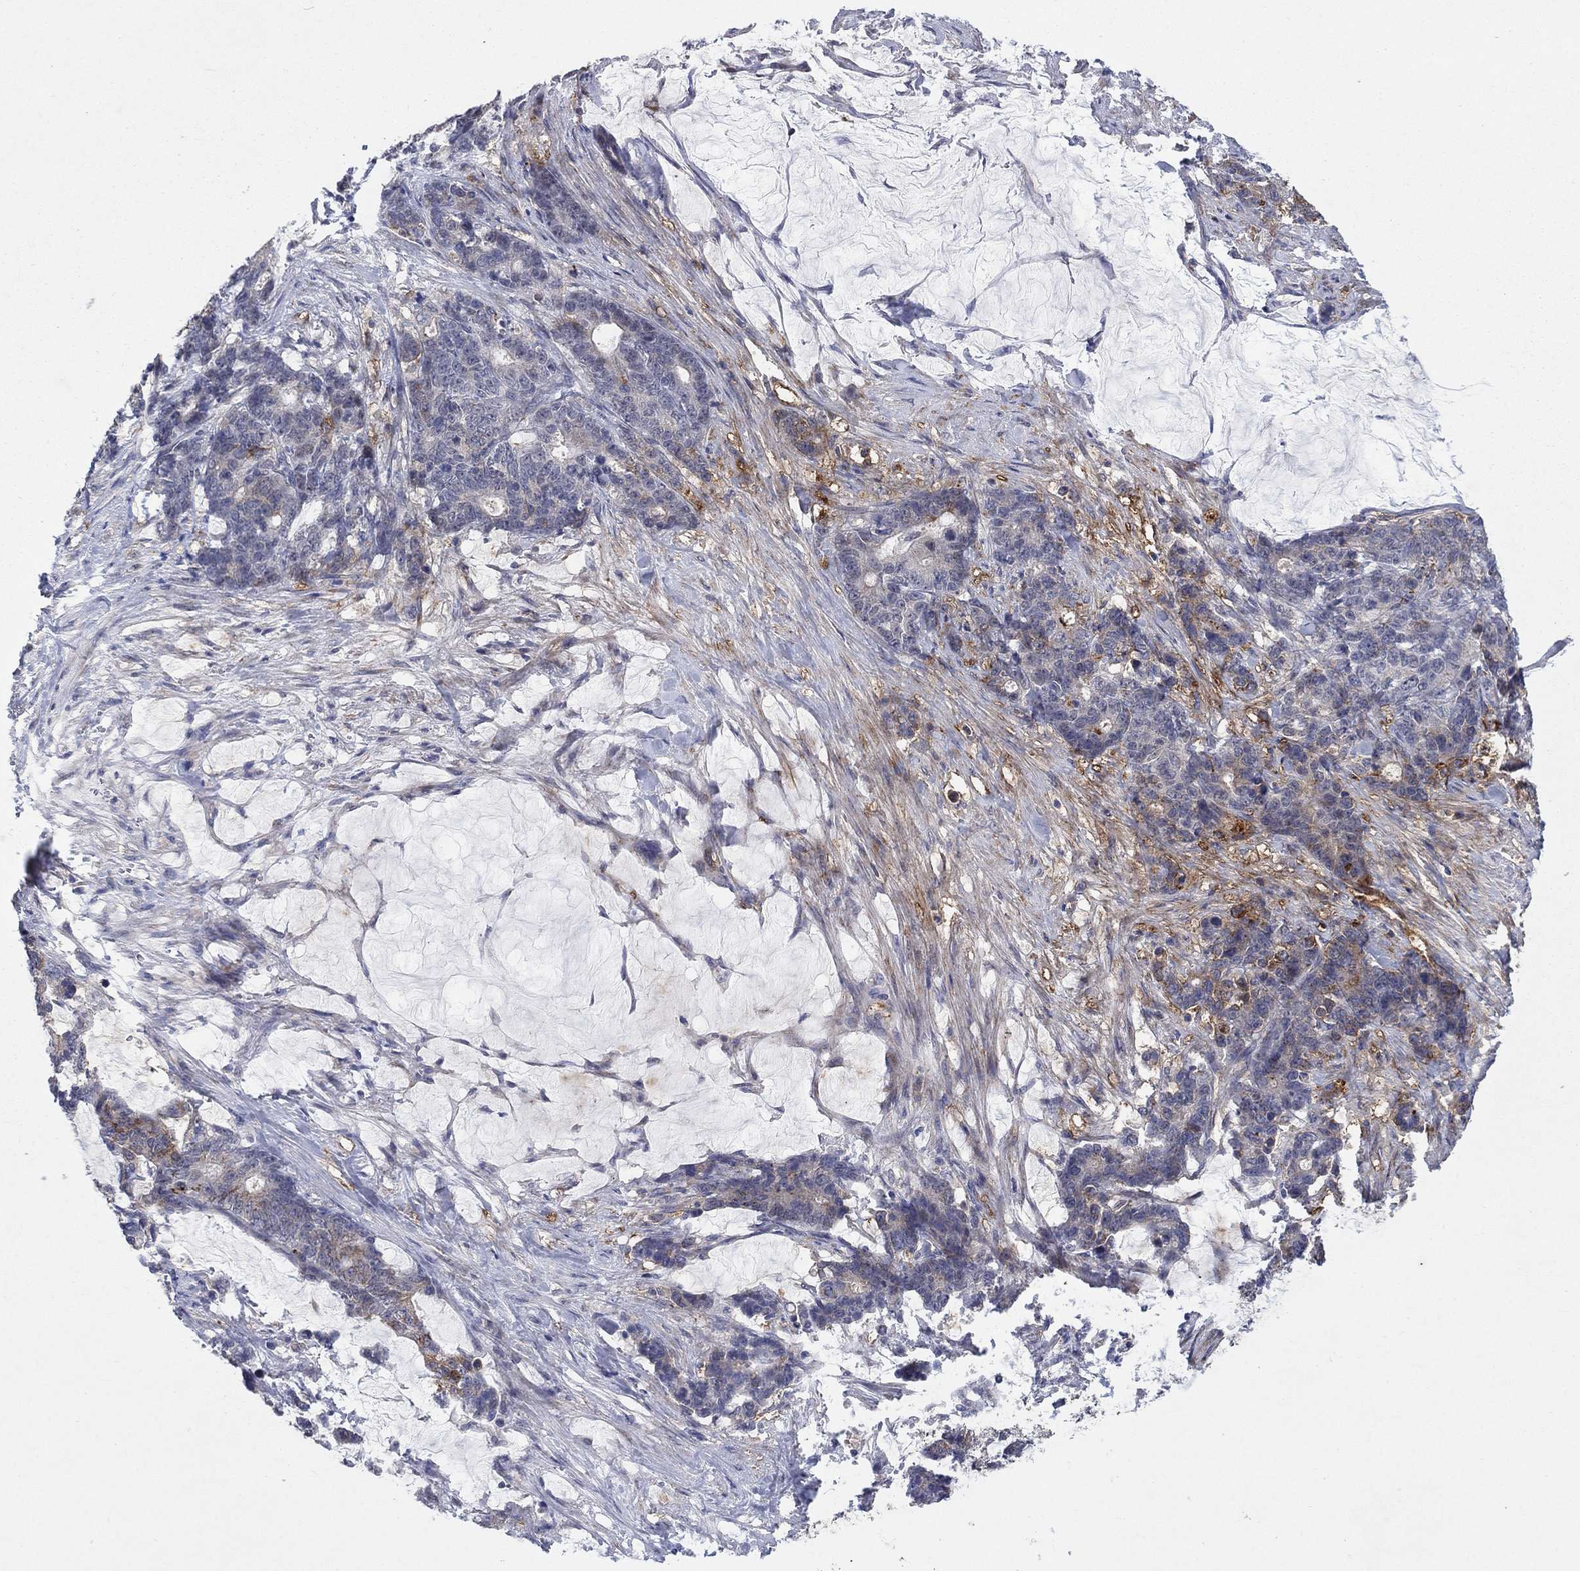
{"staining": {"intensity": "strong", "quantity": "<25%", "location": "cytoplasmic/membranous"}, "tissue": "stomach cancer", "cell_type": "Tumor cells", "image_type": "cancer", "snomed": [{"axis": "morphology", "description": "Normal tissue, NOS"}, {"axis": "morphology", "description": "Adenocarcinoma, NOS"}, {"axis": "topography", "description": "Stomach"}], "caption": "This micrograph displays immunohistochemistry staining of stomach adenocarcinoma, with medium strong cytoplasmic/membranous staining in approximately <25% of tumor cells.", "gene": "SDC1", "patient": {"sex": "female", "age": 64}}